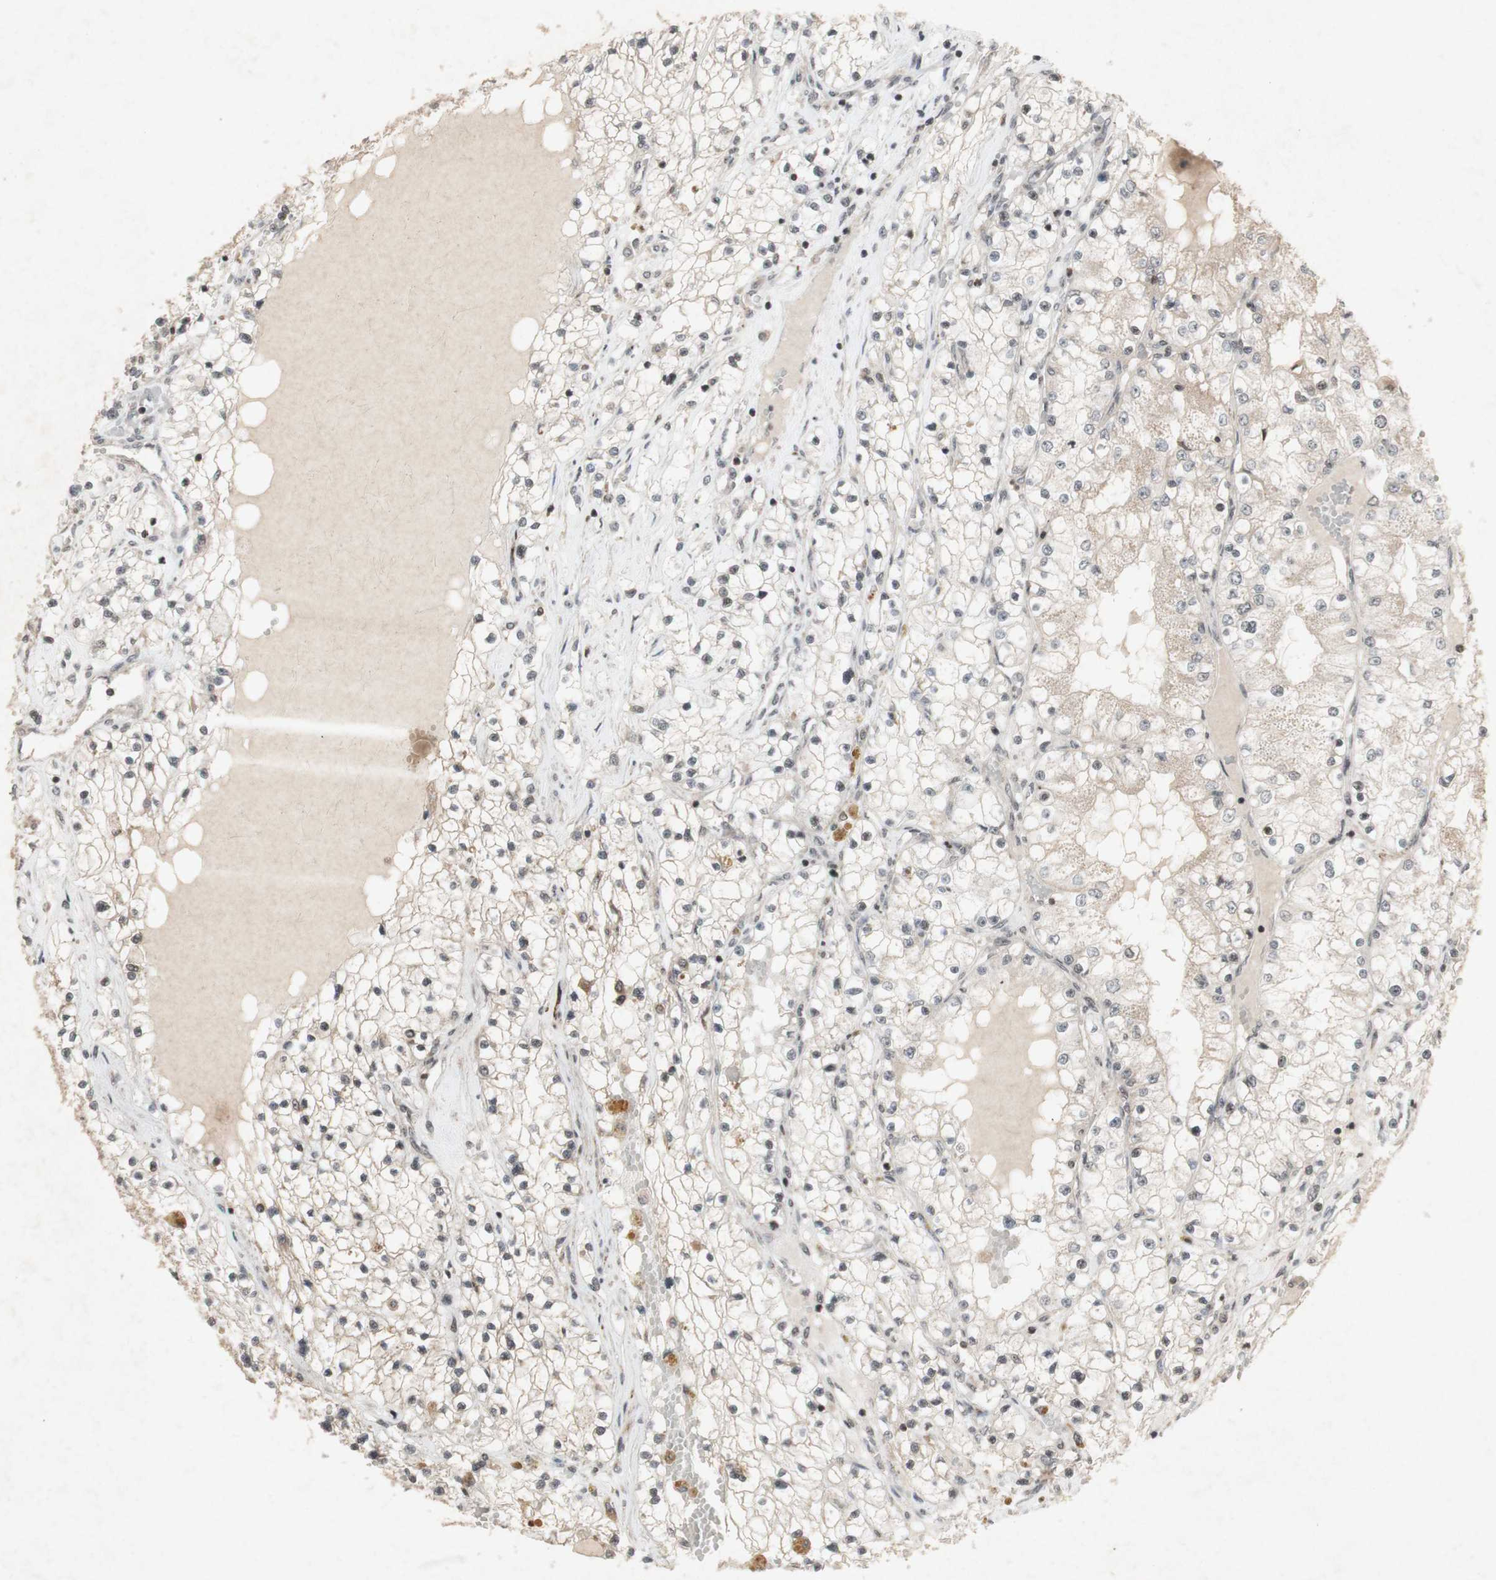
{"staining": {"intensity": "weak", "quantity": ">75%", "location": "cytoplasmic/membranous"}, "tissue": "renal cancer", "cell_type": "Tumor cells", "image_type": "cancer", "snomed": [{"axis": "morphology", "description": "Adenocarcinoma, NOS"}, {"axis": "topography", "description": "Kidney"}], "caption": "Immunohistochemical staining of renal cancer displays low levels of weak cytoplasmic/membranous expression in approximately >75% of tumor cells.", "gene": "PLXNA1", "patient": {"sex": "male", "age": 68}}